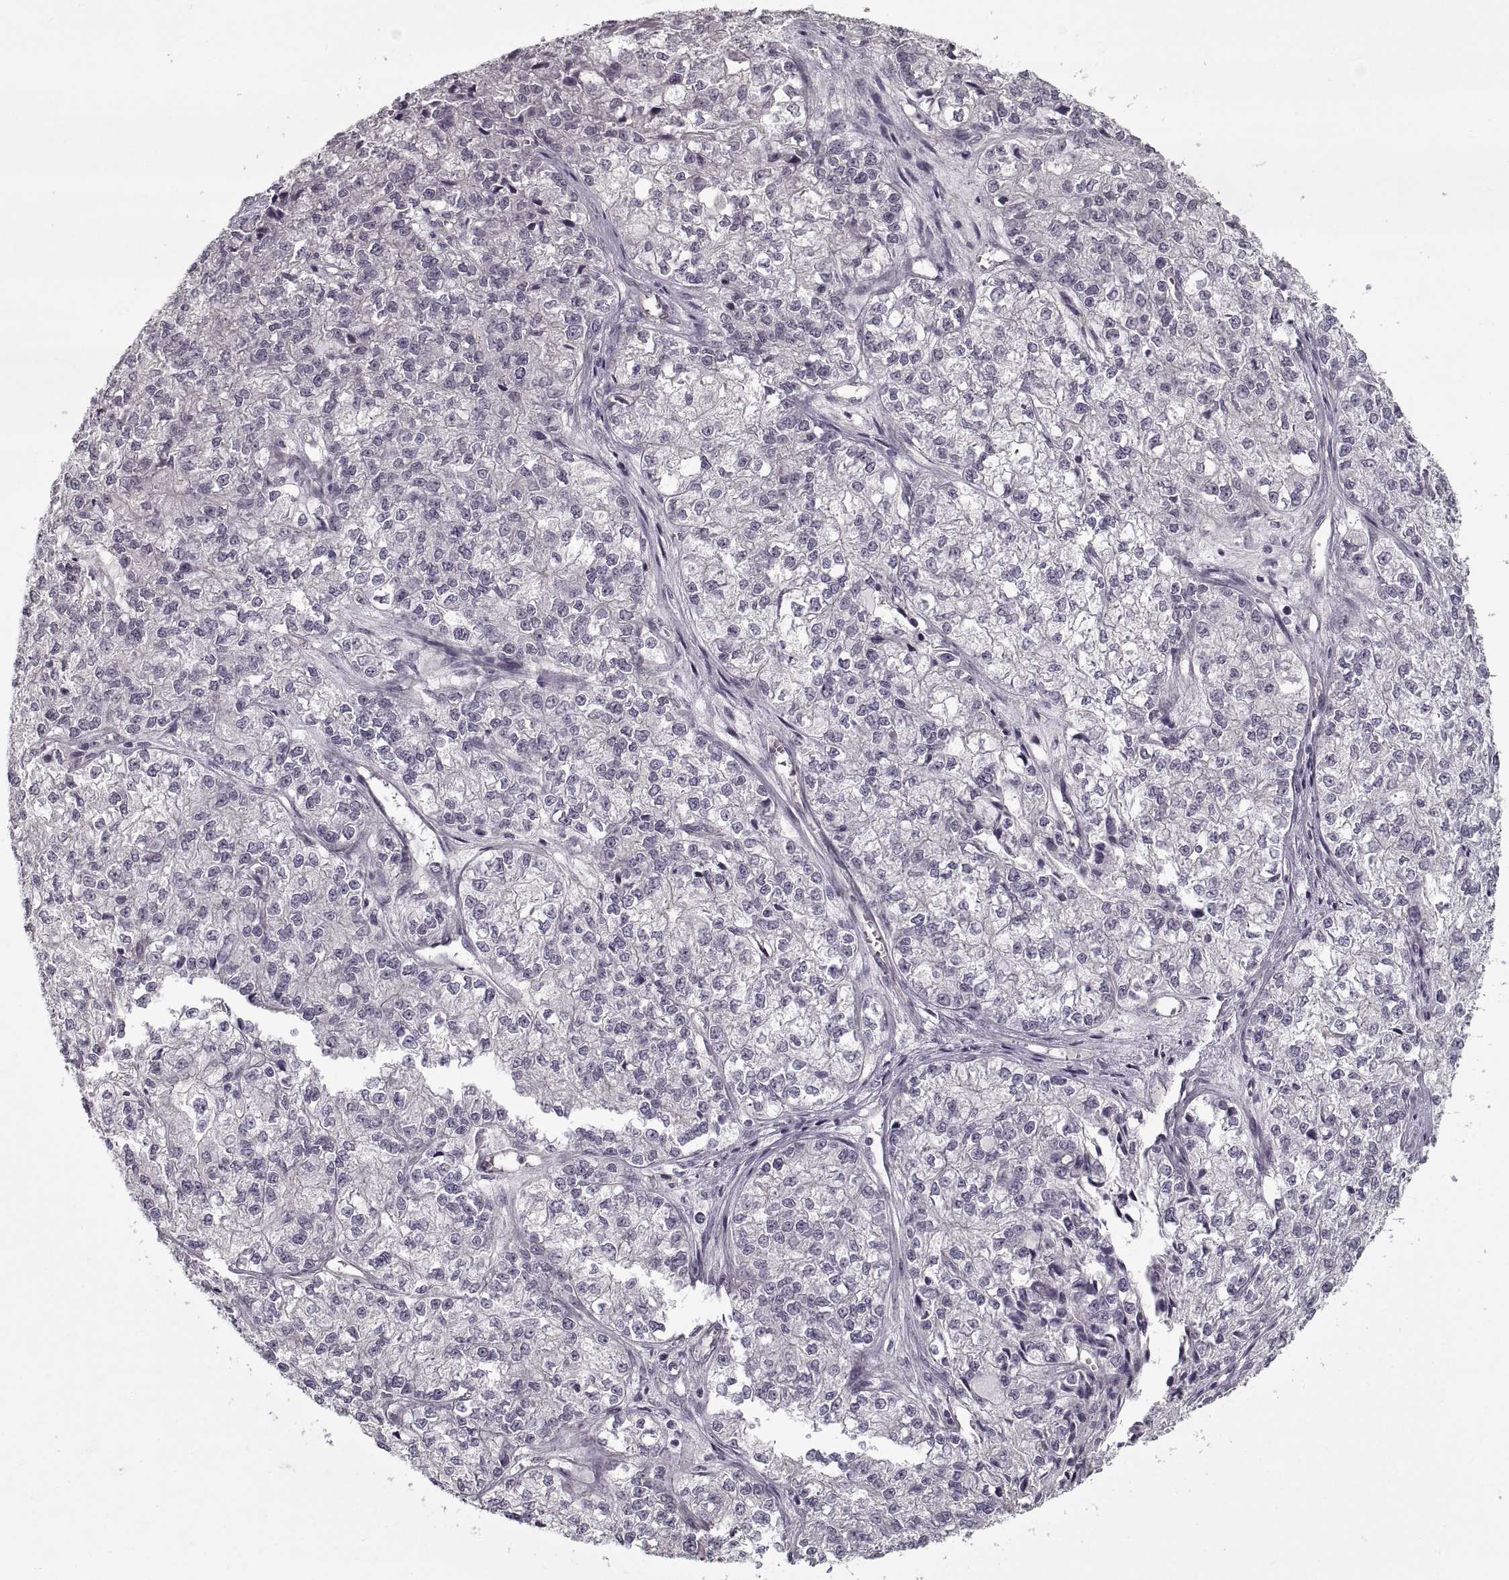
{"staining": {"intensity": "negative", "quantity": "none", "location": "none"}, "tissue": "ovarian cancer", "cell_type": "Tumor cells", "image_type": "cancer", "snomed": [{"axis": "morphology", "description": "Carcinoma, endometroid"}, {"axis": "topography", "description": "Ovary"}], "caption": "This histopathology image is of ovarian endometroid carcinoma stained with IHC to label a protein in brown with the nuclei are counter-stained blue. There is no expression in tumor cells.", "gene": "LAMB2", "patient": {"sex": "female", "age": 64}}